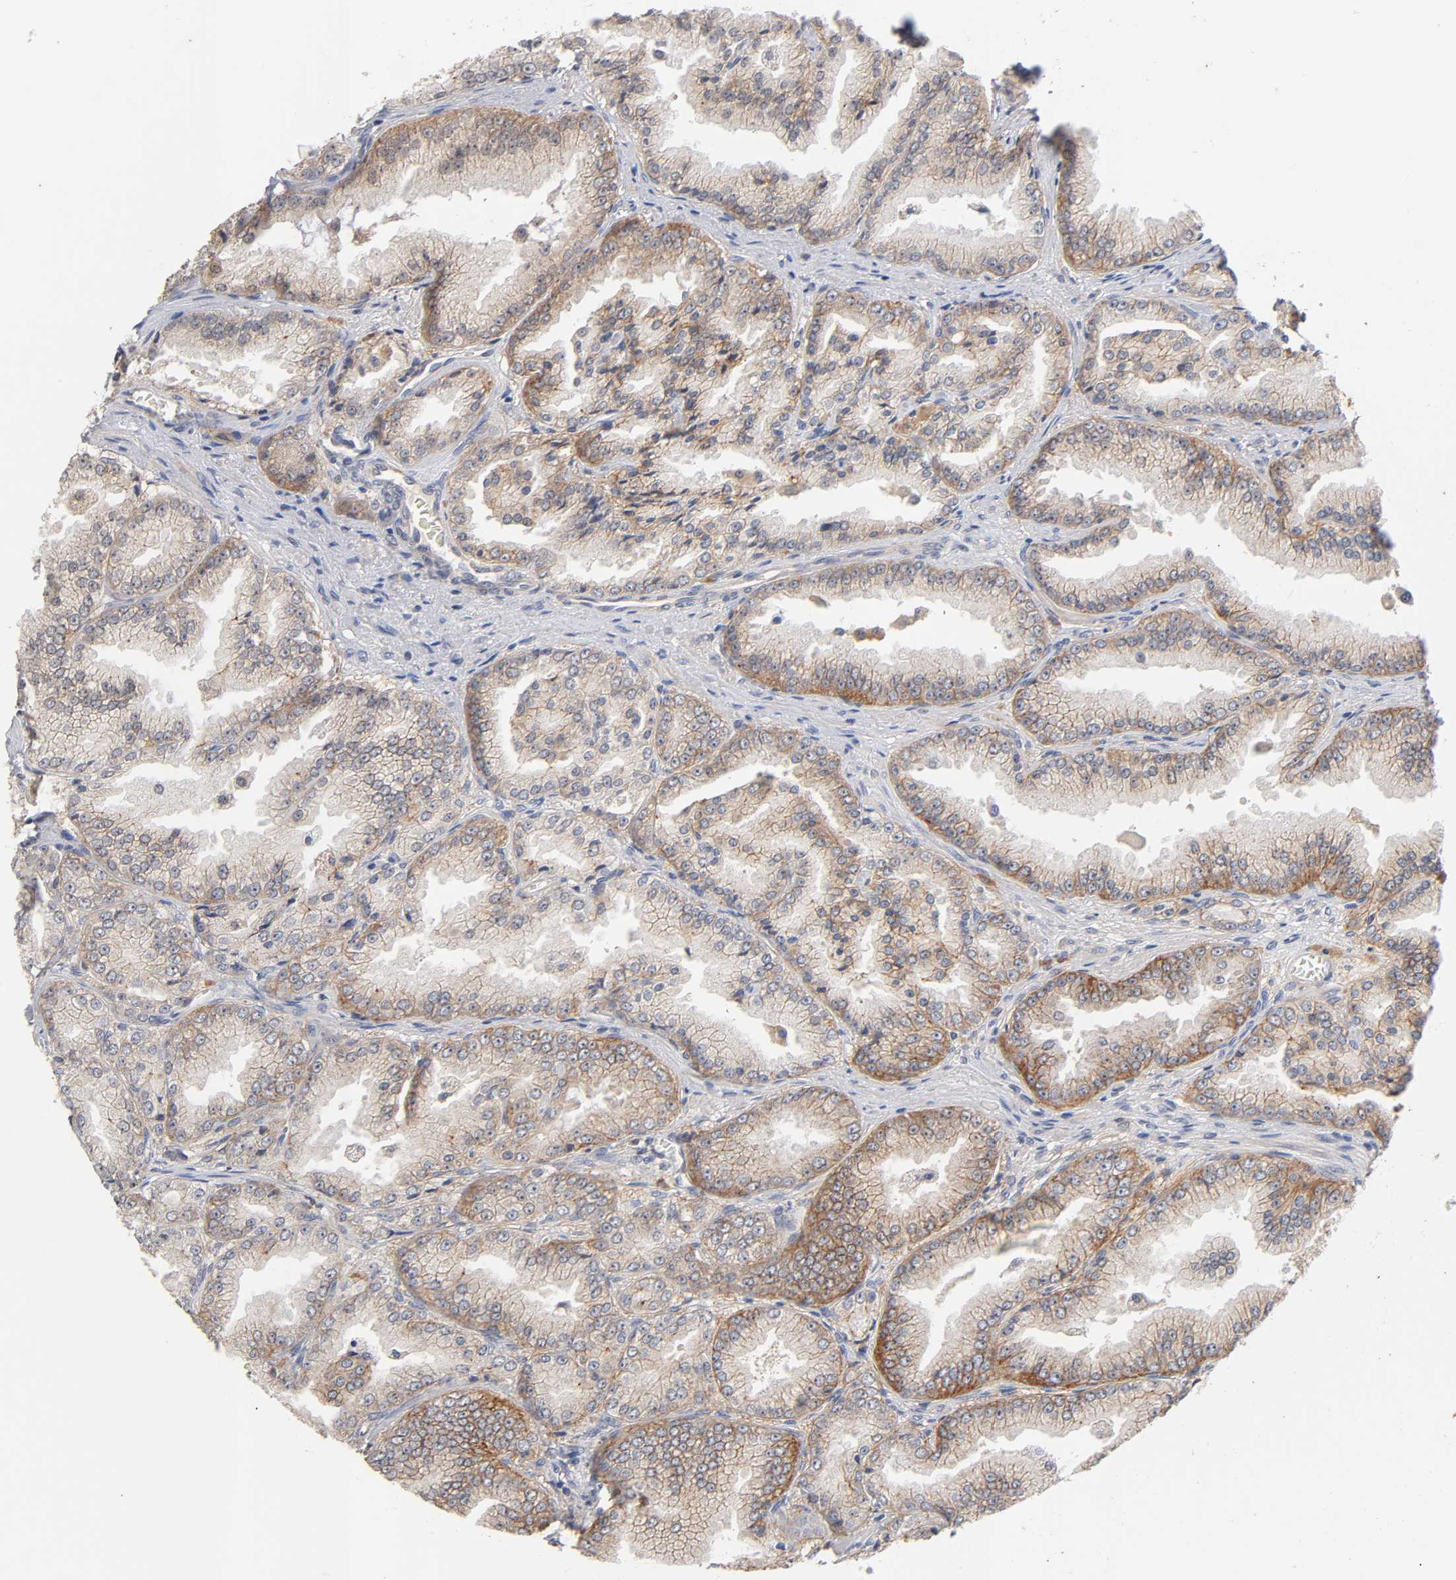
{"staining": {"intensity": "moderate", "quantity": ">75%", "location": "cytoplasmic/membranous"}, "tissue": "prostate cancer", "cell_type": "Tumor cells", "image_type": "cancer", "snomed": [{"axis": "morphology", "description": "Adenocarcinoma, High grade"}, {"axis": "topography", "description": "Prostate"}], "caption": "An image showing moderate cytoplasmic/membranous positivity in about >75% of tumor cells in prostate adenocarcinoma (high-grade), as visualized by brown immunohistochemical staining.", "gene": "CXADR", "patient": {"sex": "male", "age": 61}}